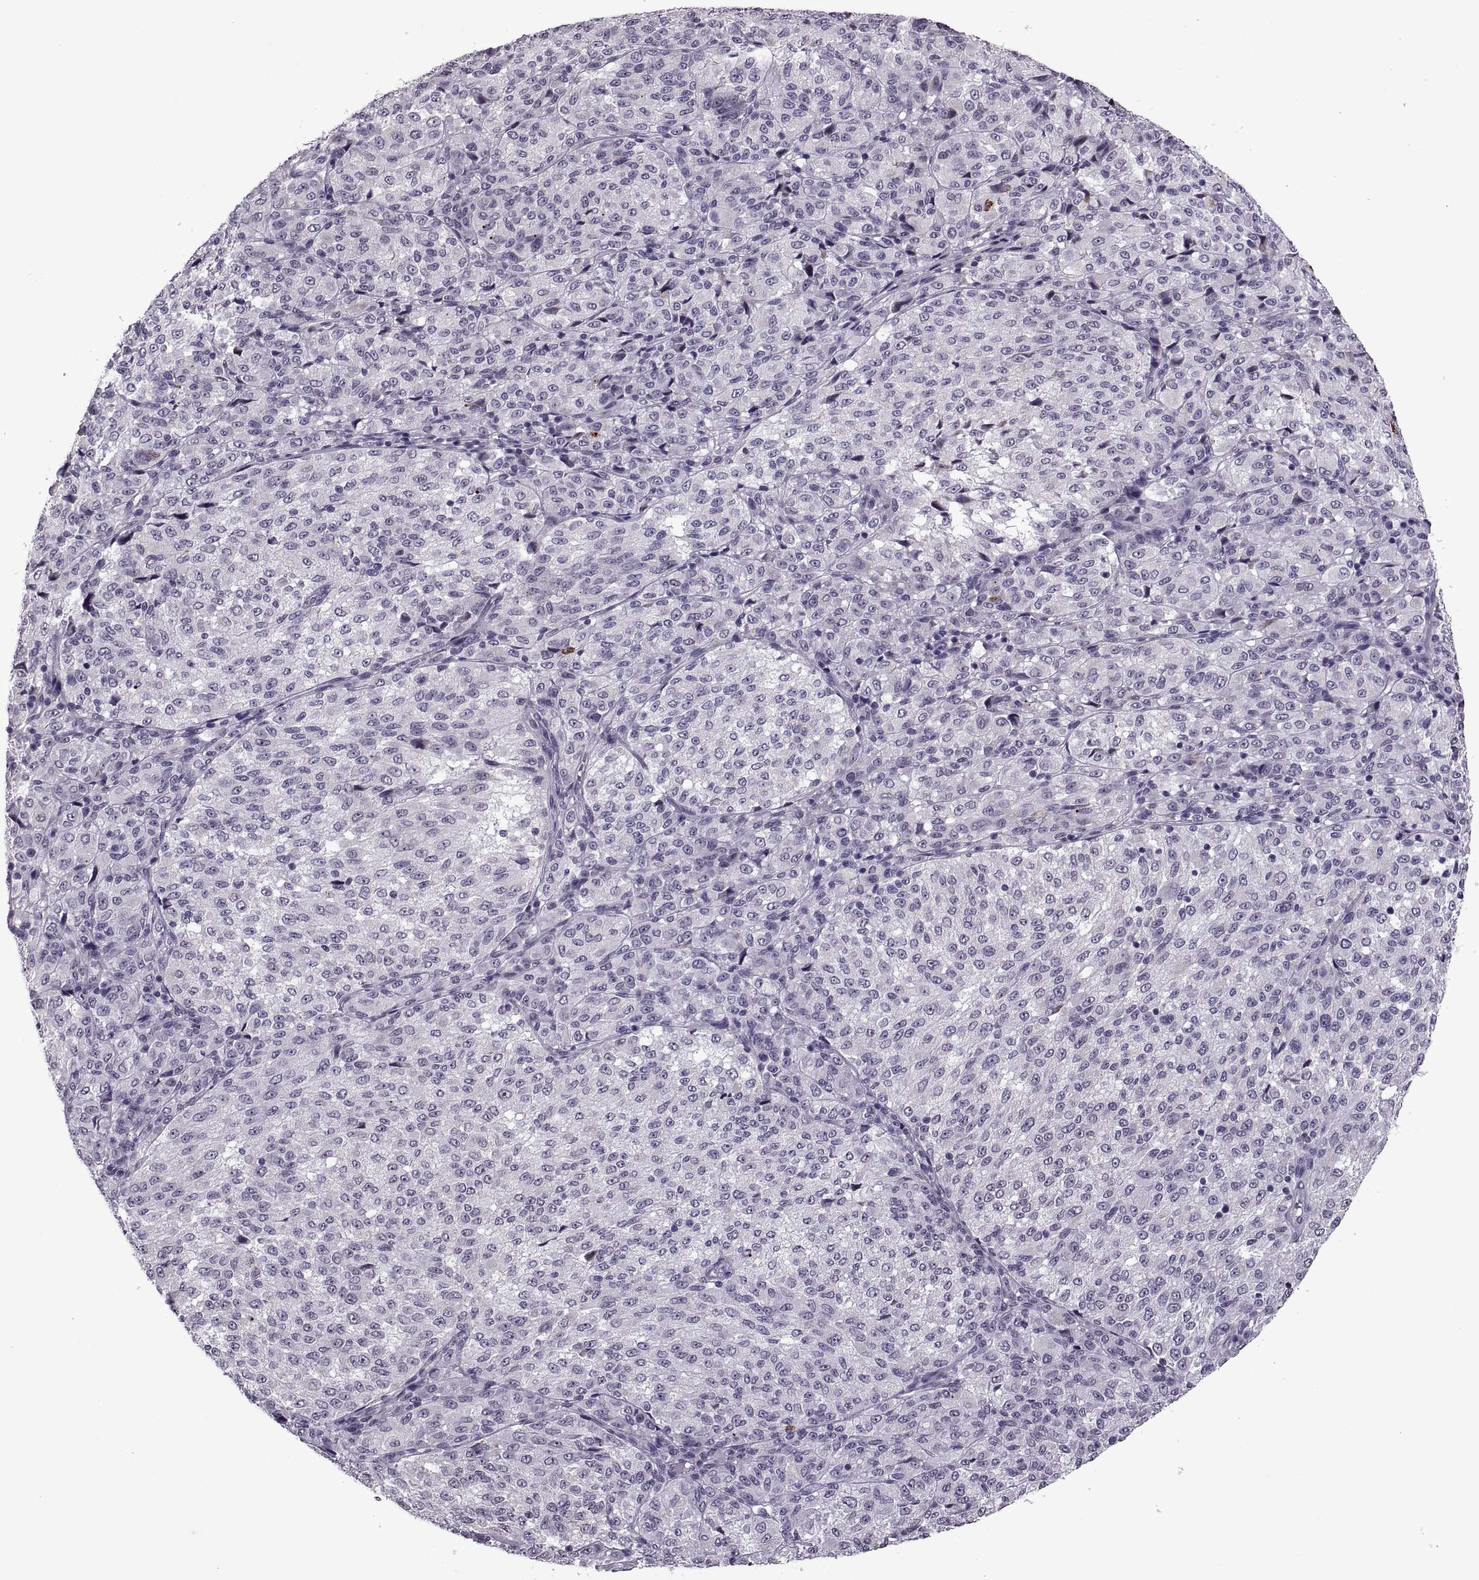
{"staining": {"intensity": "negative", "quantity": "none", "location": "none"}, "tissue": "melanoma", "cell_type": "Tumor cells", "image_type": "cancer", "snomed": [{"axis": "morphology", "description": "Malignant melanoma, Metastatic site"}, {"axis": "topography", "description": "Brain"}], "caption": "Immunohistochemical staining of melanoma exhibits no significant staining in tumor cells.", "gene": "PRSS37", "patient": {"sex": "female", "age": 56}}